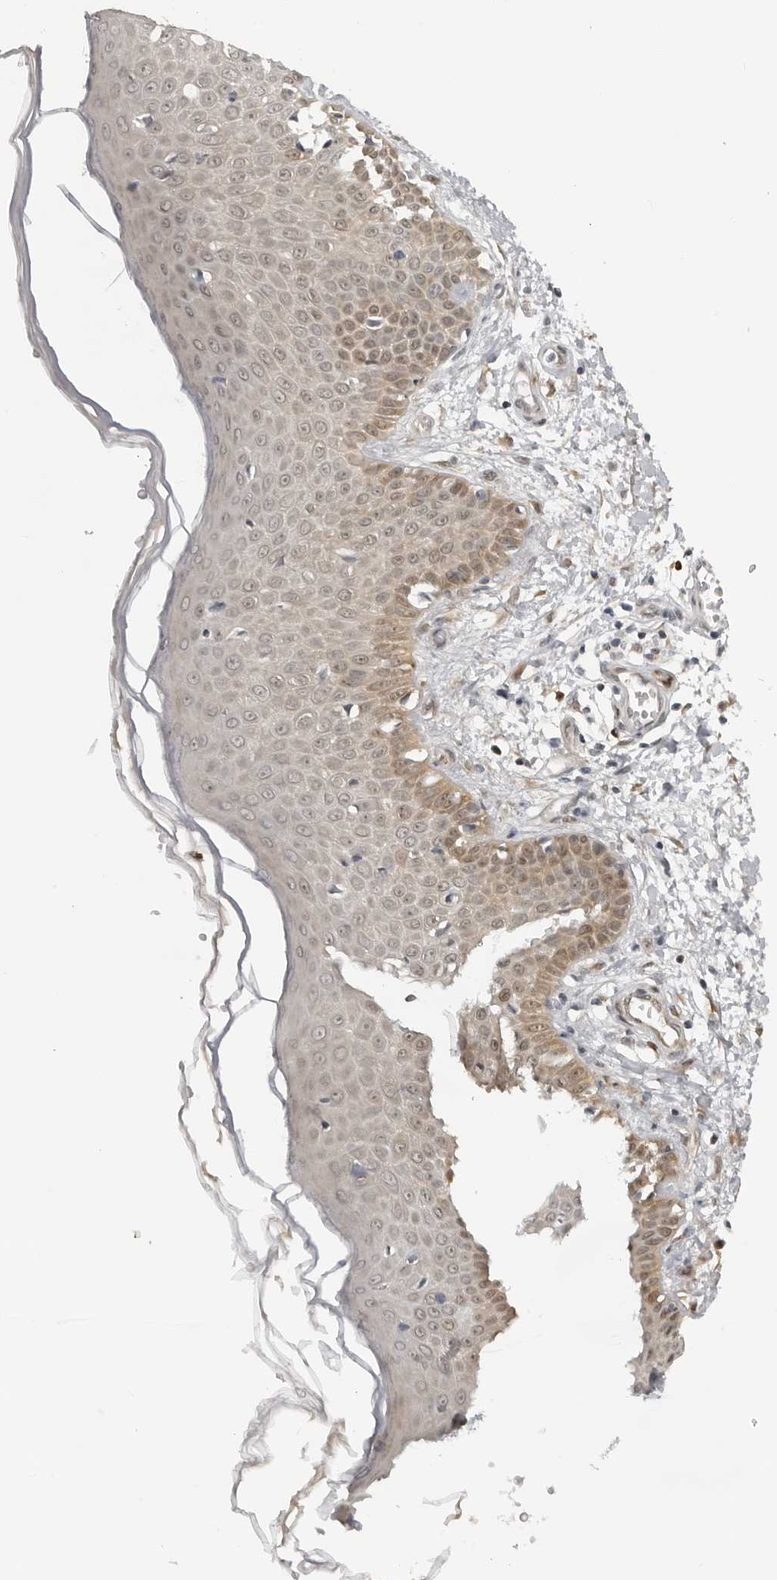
{"staining": {"intensity": "weak", "quantity": ">75%", "location": "cytoplasmic/membranous"}, "tissue": "skin", "cell_type": "Fibroblasts", "image_type": "normal", "snomed": [{"axis": "morphology", "description": "Normal tissue, NOS"}, {"axis": "morphology", "description": "Inflammation, NOS"}, {"axis": "topography", "description": "Skin"}], "caption": "DAB (3,3'-diaminobenzidine) immunohistochemical staining of benign skin exhibits weak cytoplasmic/membranous protein positivity in approximately >75% of fibroblasts.", "gene": "CASP7", "patient": {"sex": "female", "age": 44}}